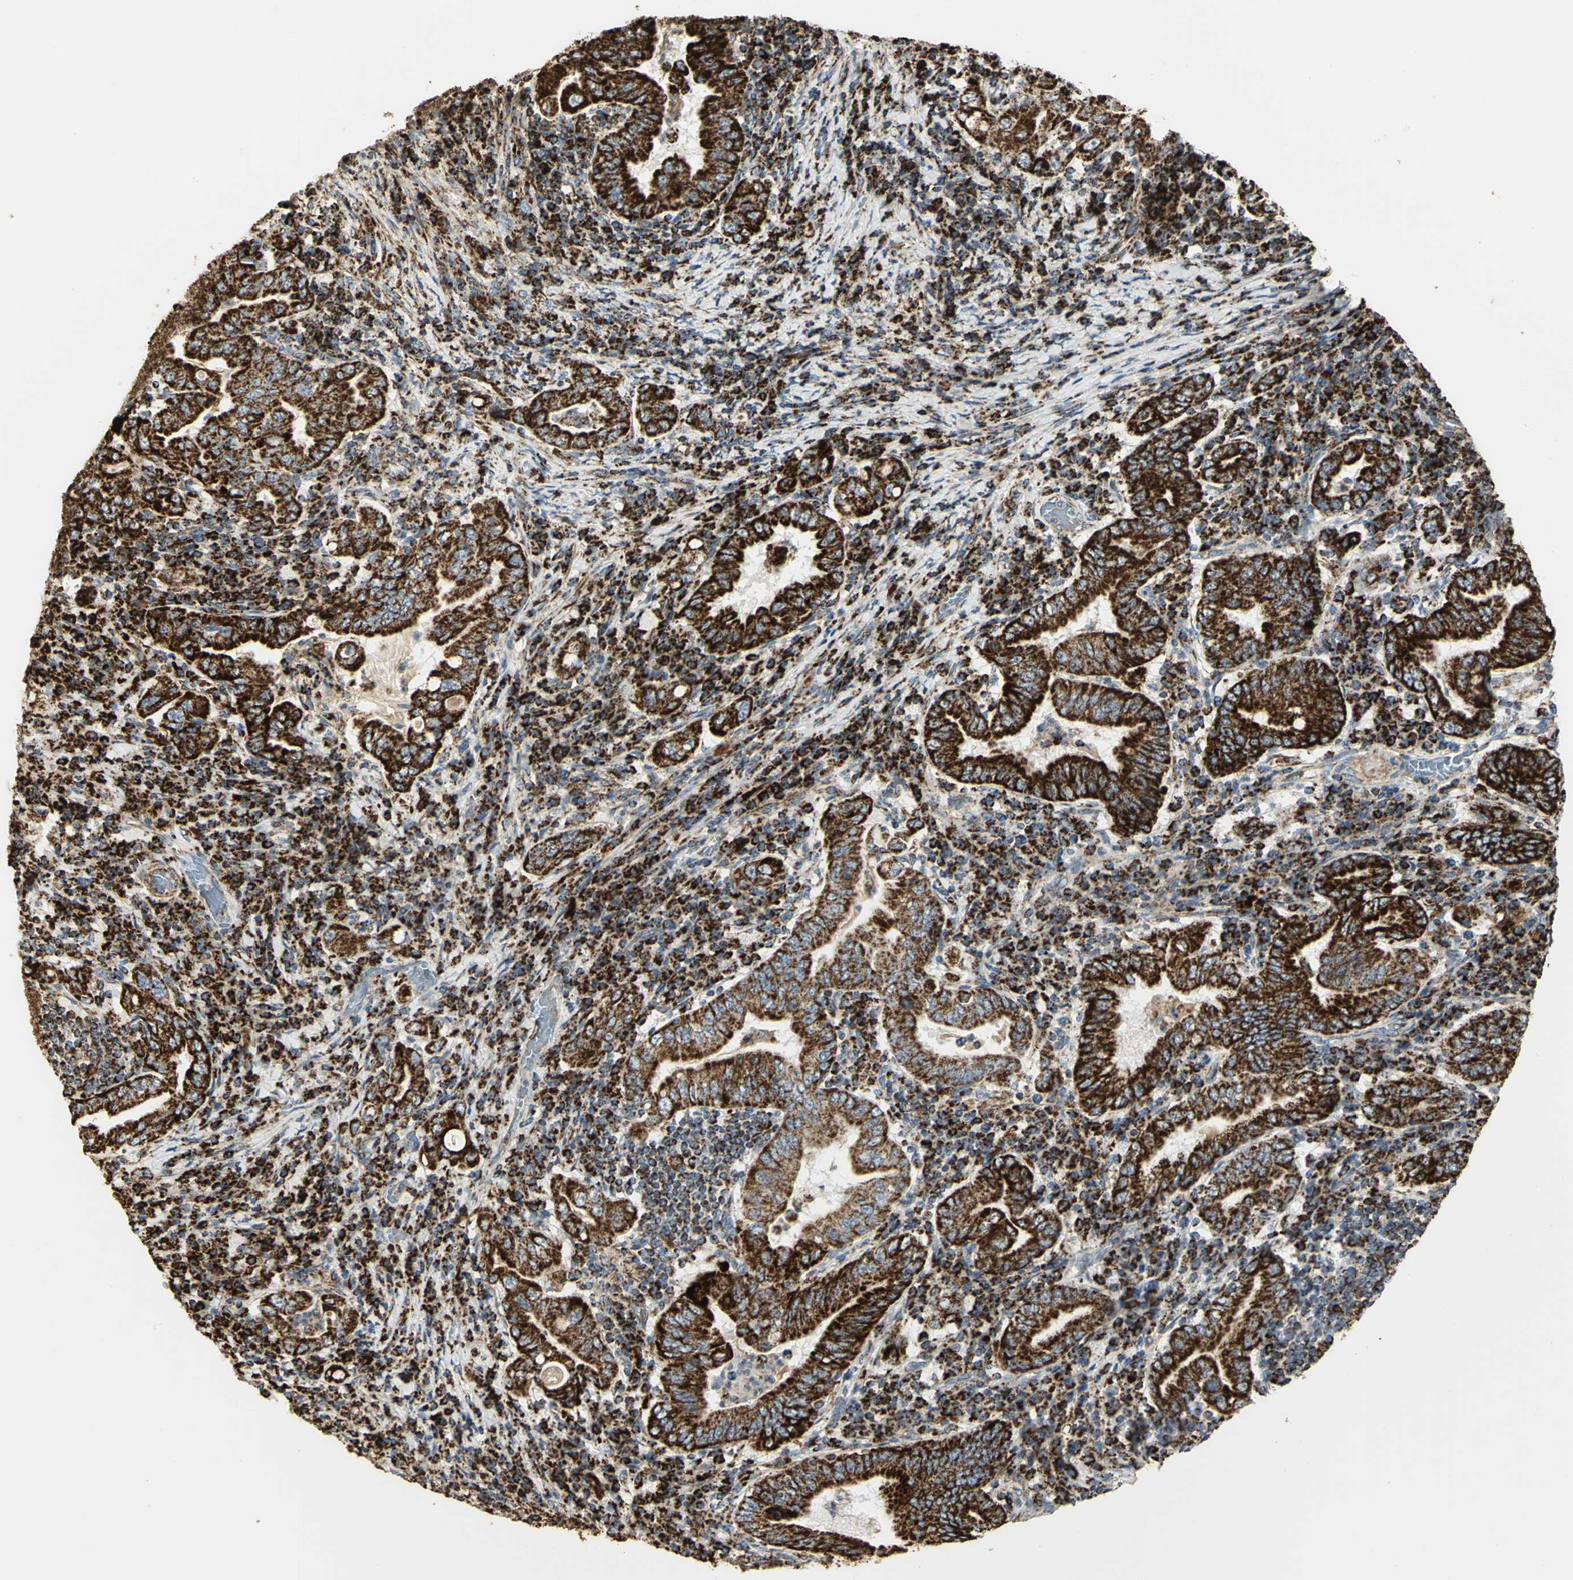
{"staining": {"intensity": "strong", "quantity": ">75%", "location": "cytoplasmic/membranous"}, "tissue": "stomach cancer", "cell_type": "Tumor cells", "image_type": "cancer", "snomed": [{"axis": "morphology", "description": "Normal tissue, NOS"}, {"axis": "morphology", "description": "Adenocarcinoma, NOS"}, {"axis": "topography", "description": "Esophagus"}, {"axis": "topography", "description": "Stomach, upper"}, {"axis": "topography", "description": "Peripheral nerve tissue"}], "caption": "High-power microscopy captured an IHC photomicrograph of stomach adenocarcinoma, revealing strong cytoplasmic/membranous positivity in about >75% of tumor cells. (Brightfield microscopy of DAB IHC at high magnification).", "gene": "VDAC1", "patient": {"sex": "male", "age": 62}}